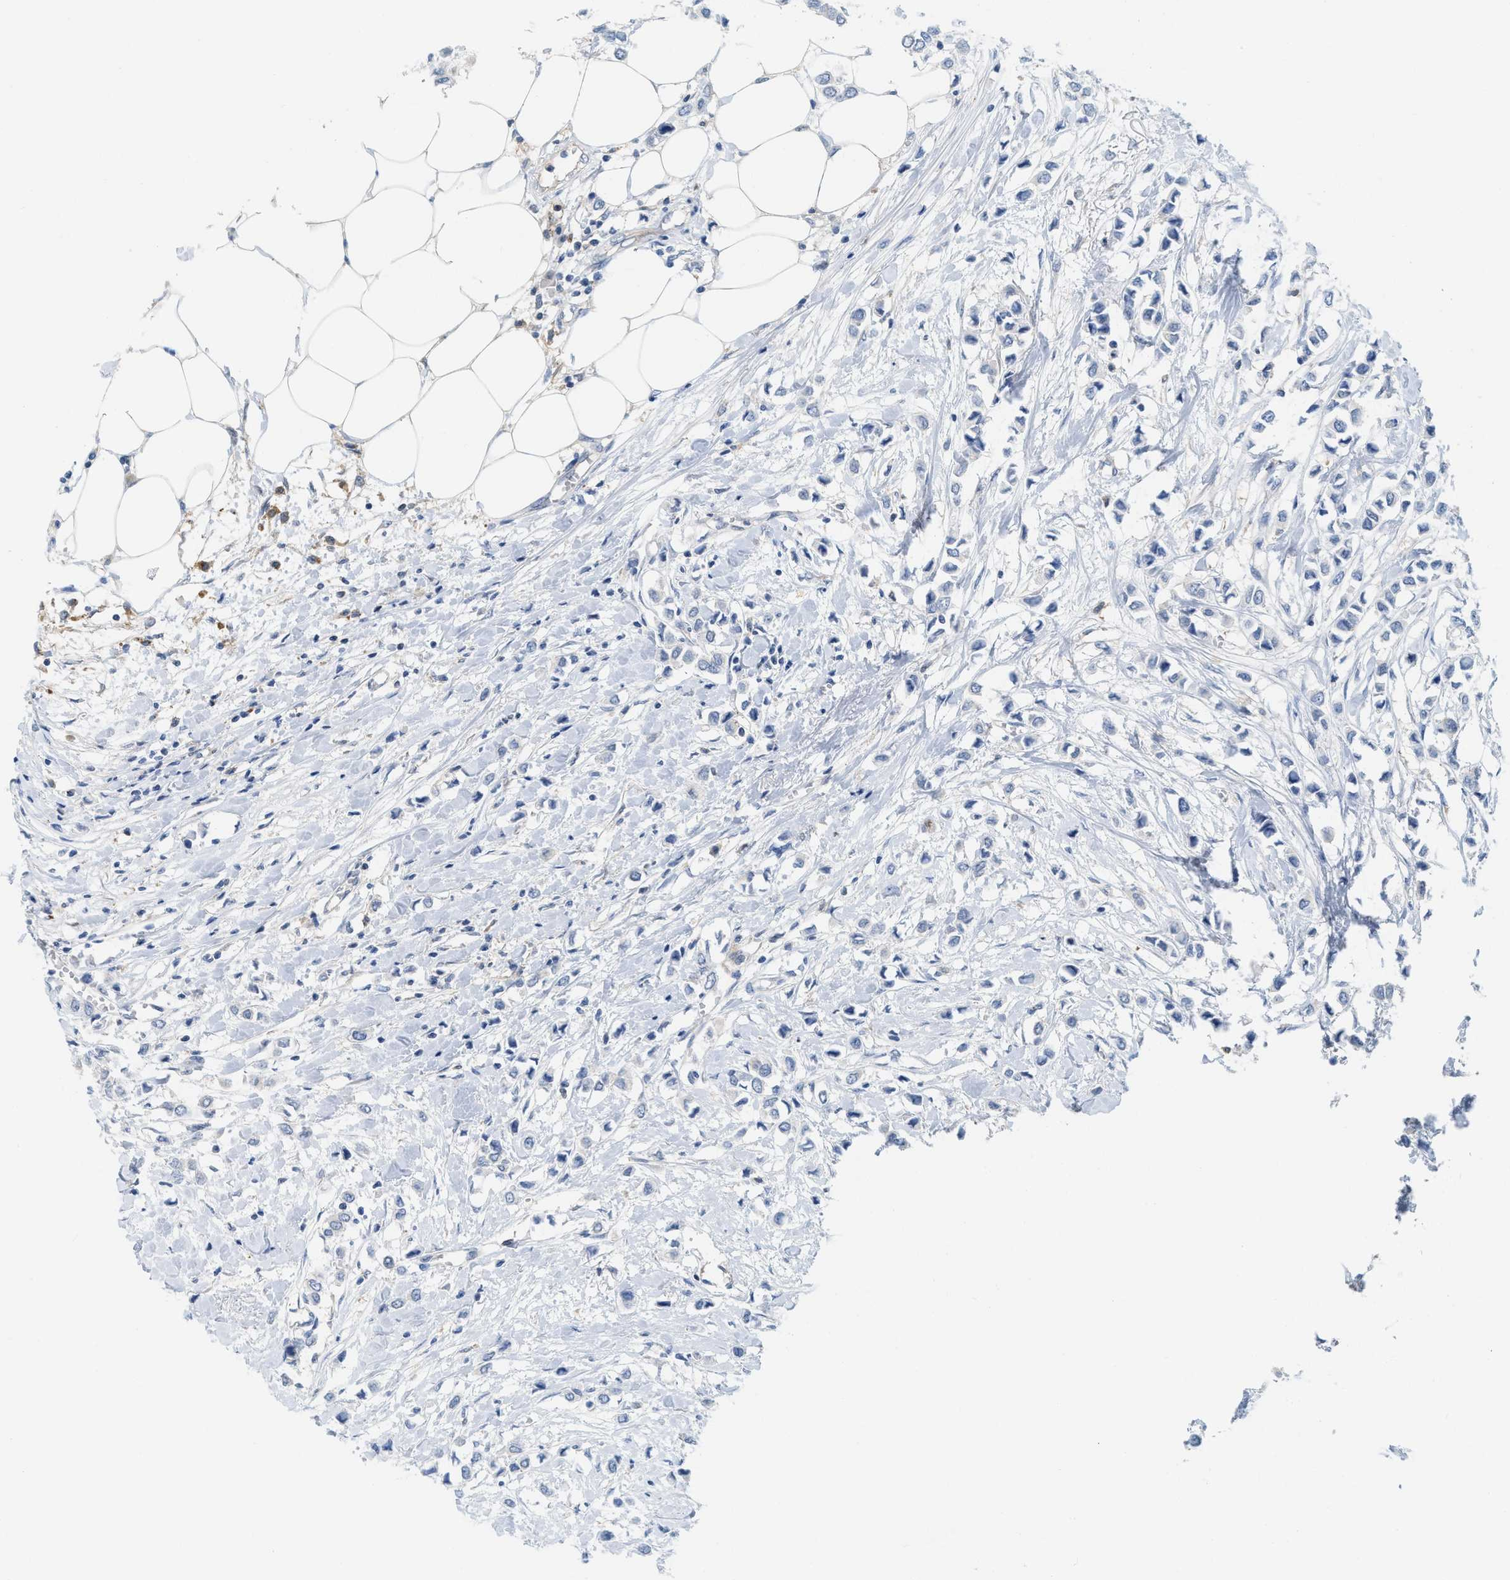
{"staining": {"intensity": "negative", "quantity": "none", "location": "none"}, "tissue": "breast cancer", "cell_type": "Tumor cells", "image_type": "cancer", "snomed": [{"axis": "morphology", "description": "Lobular carcinoma"}, {"axis": "topography", "description": "Breast"}], "caption": "IHC image of human breast cancer (lobular carcinoma) stained for a protein (brown), which demonstrates no expression in tumor cells.", "gene": "CSTB", "patient": {"sex": "female", "age": 51}}